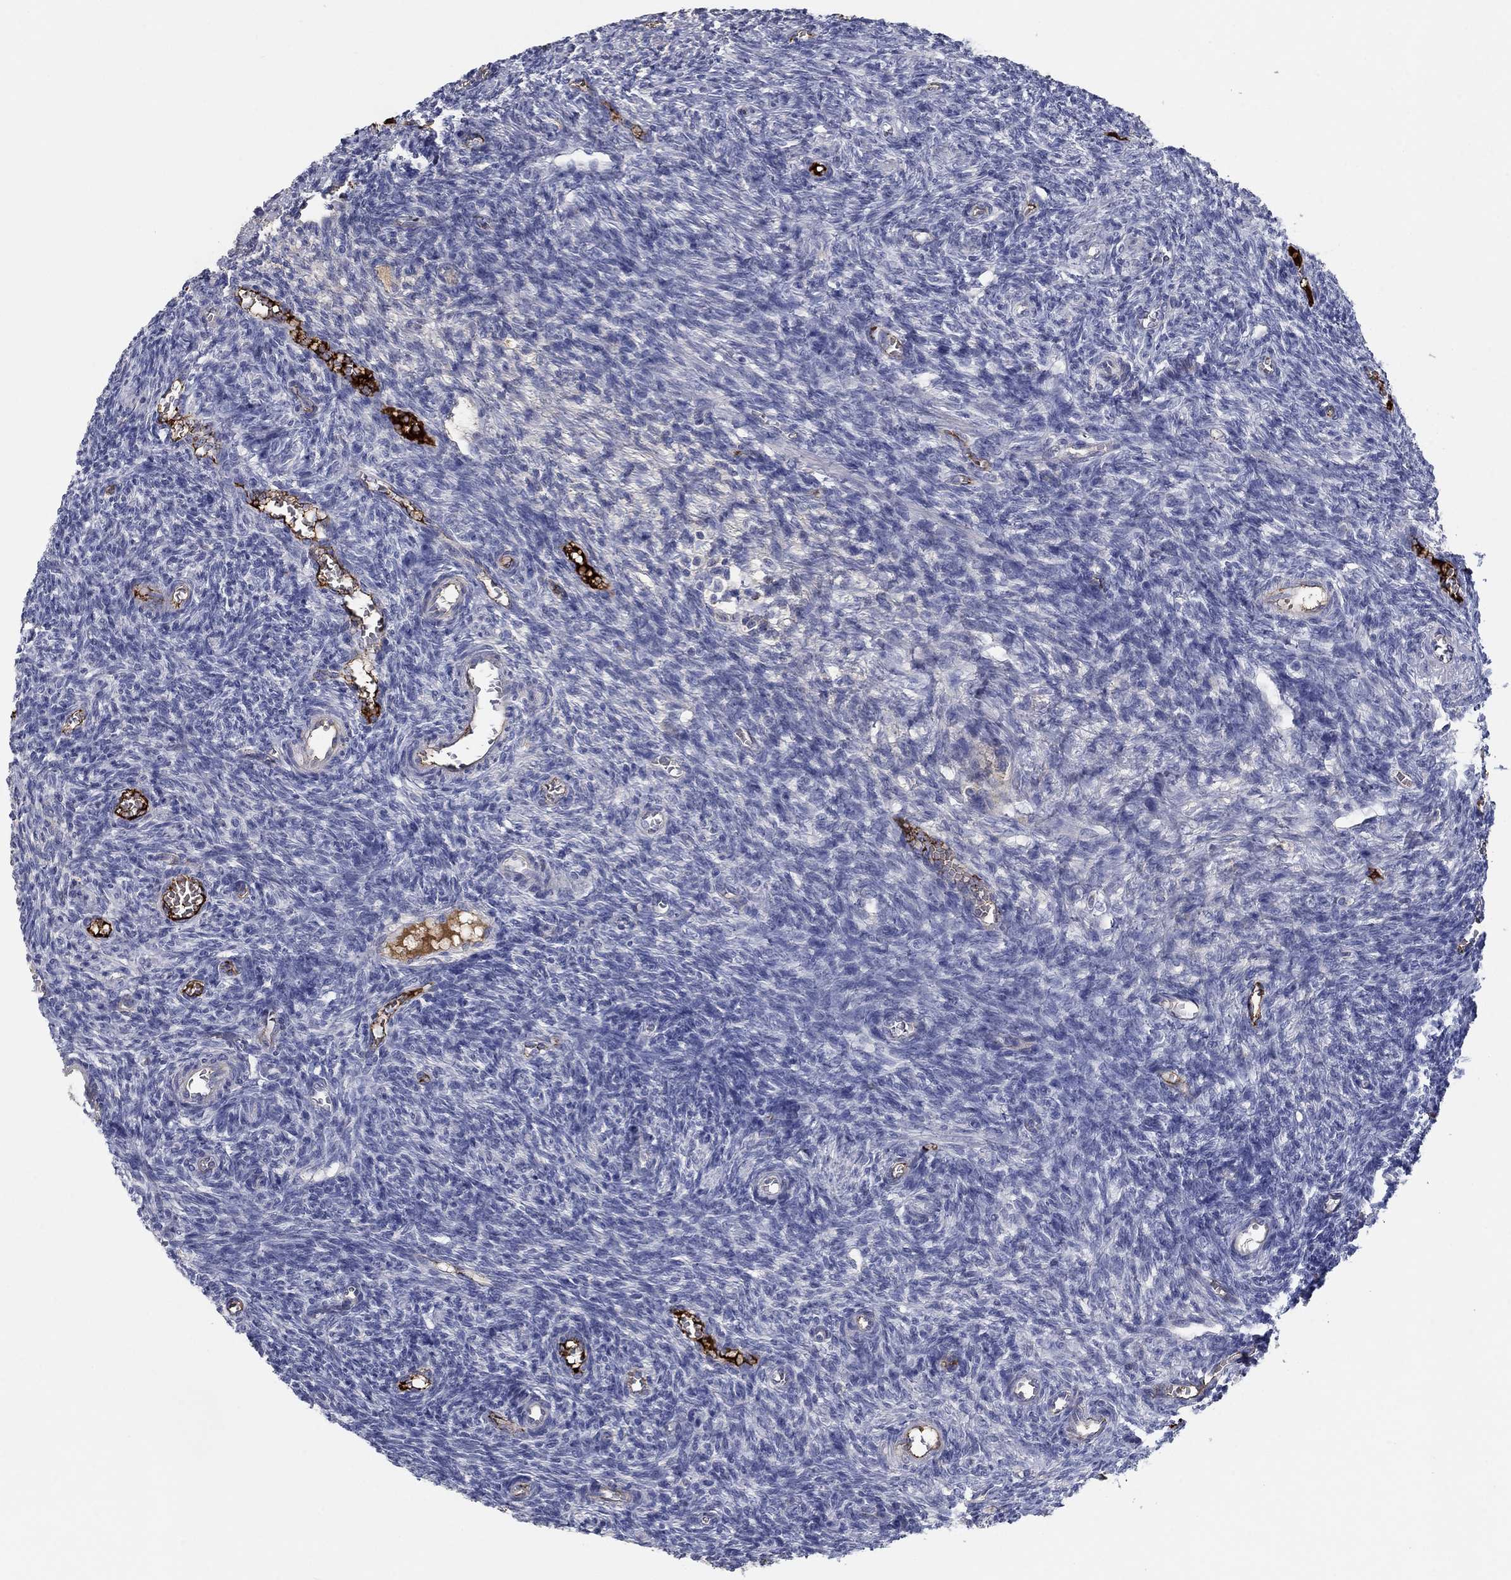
{"staining": {"intensity": "negative", "quantity": "none", "location": "none"}, "tissue": "ovary", "cell_type": "Follicle cells", "image_type": "normal", "snomed": [{"axis": "morphology", "description": "Normal tissue, NOS"}, {"axis": "topography", "description": "Ovary"}], "caption": "Protein analysis of benign ovary reveals no significant staining in follicle cells.", "gene": "APOC3", "patient": {"sex": "female", "age": 27}}